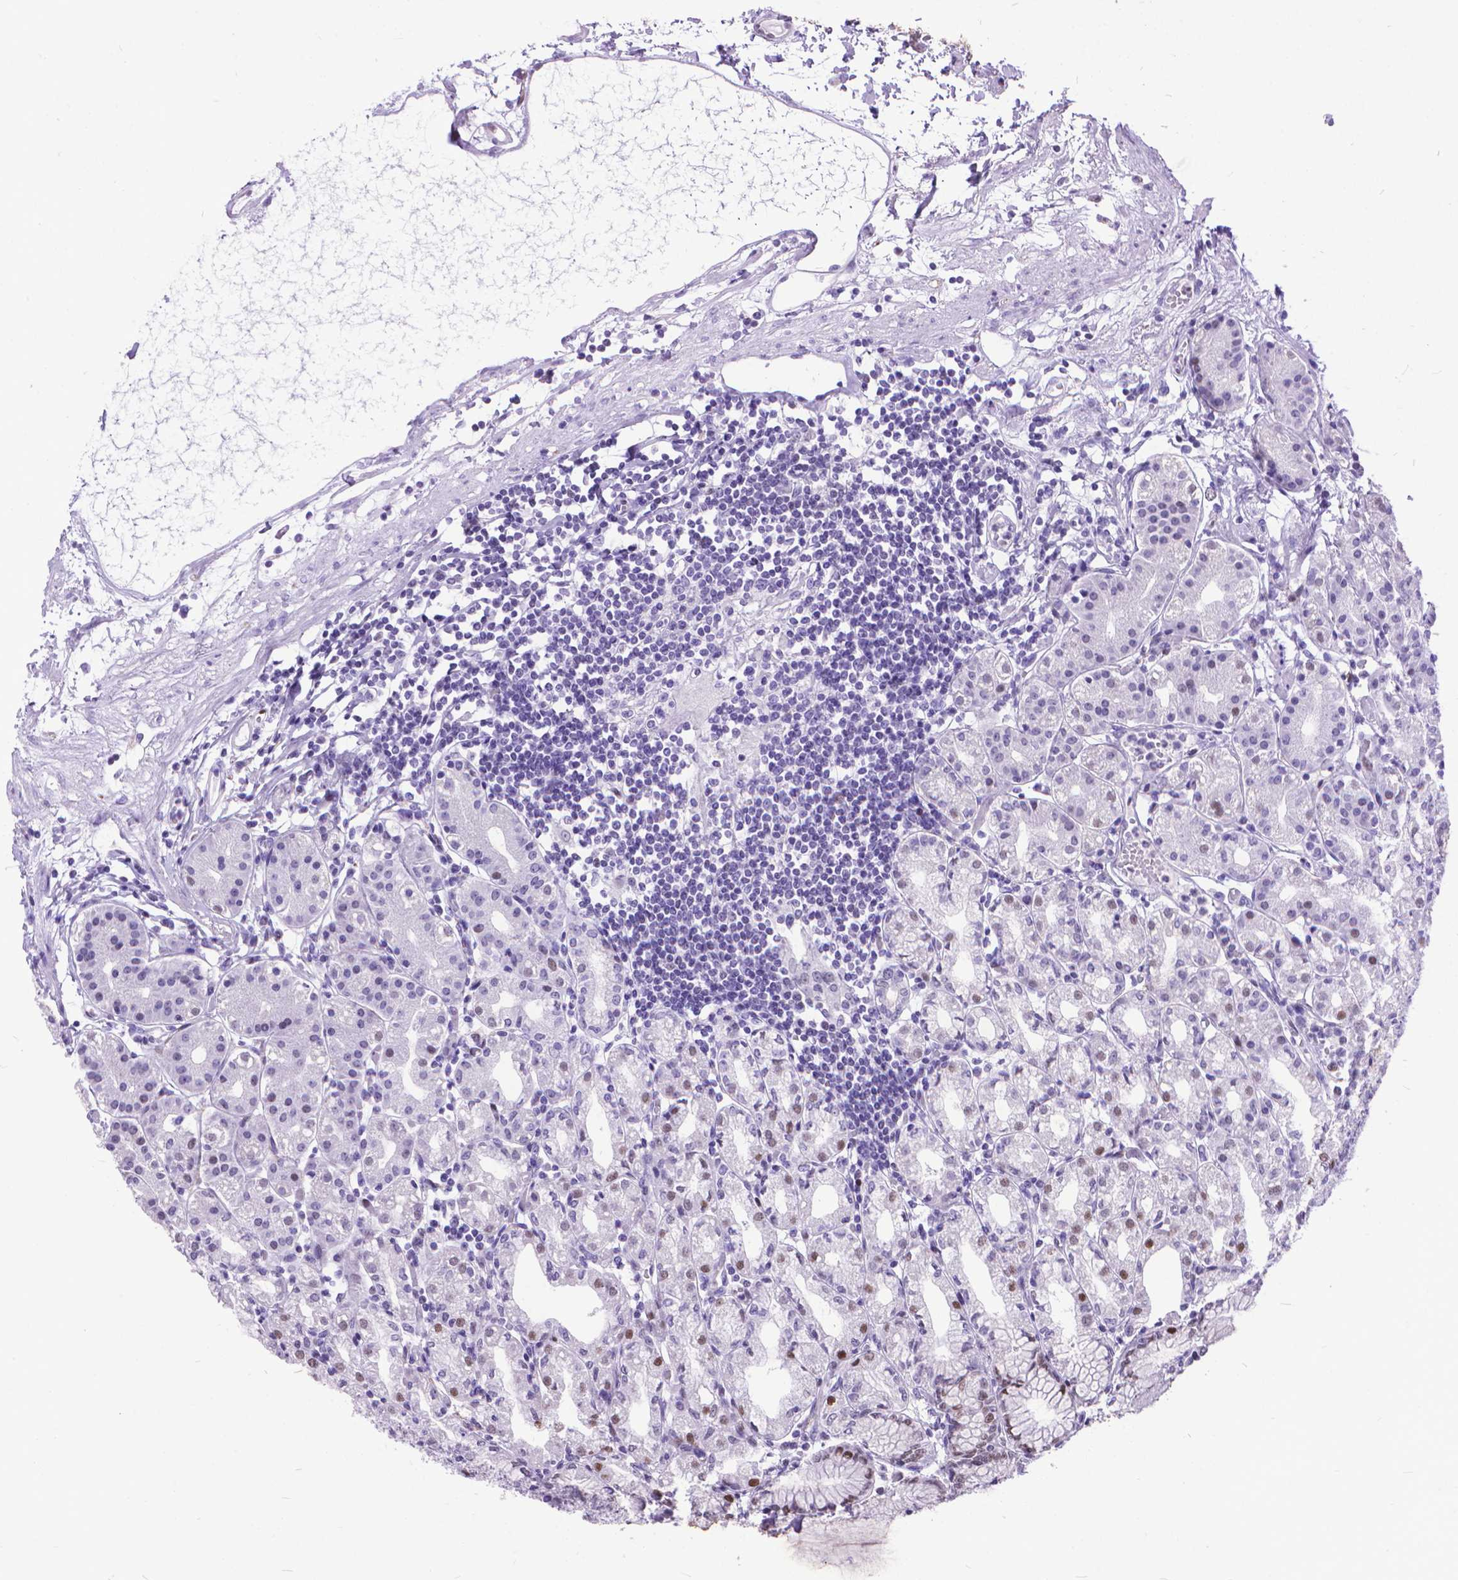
{"staining": {"intensity": "strong", "quantity": "25%-75%", "location": "nuclear"}, "tissue": "stomach", "cell_type": "Glandular cells", "image_type": "normal", "snomed": [{"axis": "morphology", "description": "Normal tissue, NOS"}, {"axis": "topography", "description": "Skeletal muscle"}, {"axis": "topography", "description": "Stomach"}], "caption": "A micrograph of stomach stained for a protein reveals strong nuclear brown staining in glandular cells. (Brightfield microscopy of DAB IHC at high magnification).", "gene": "POLE4", "patient": {"sex": "female", "age": 57}}